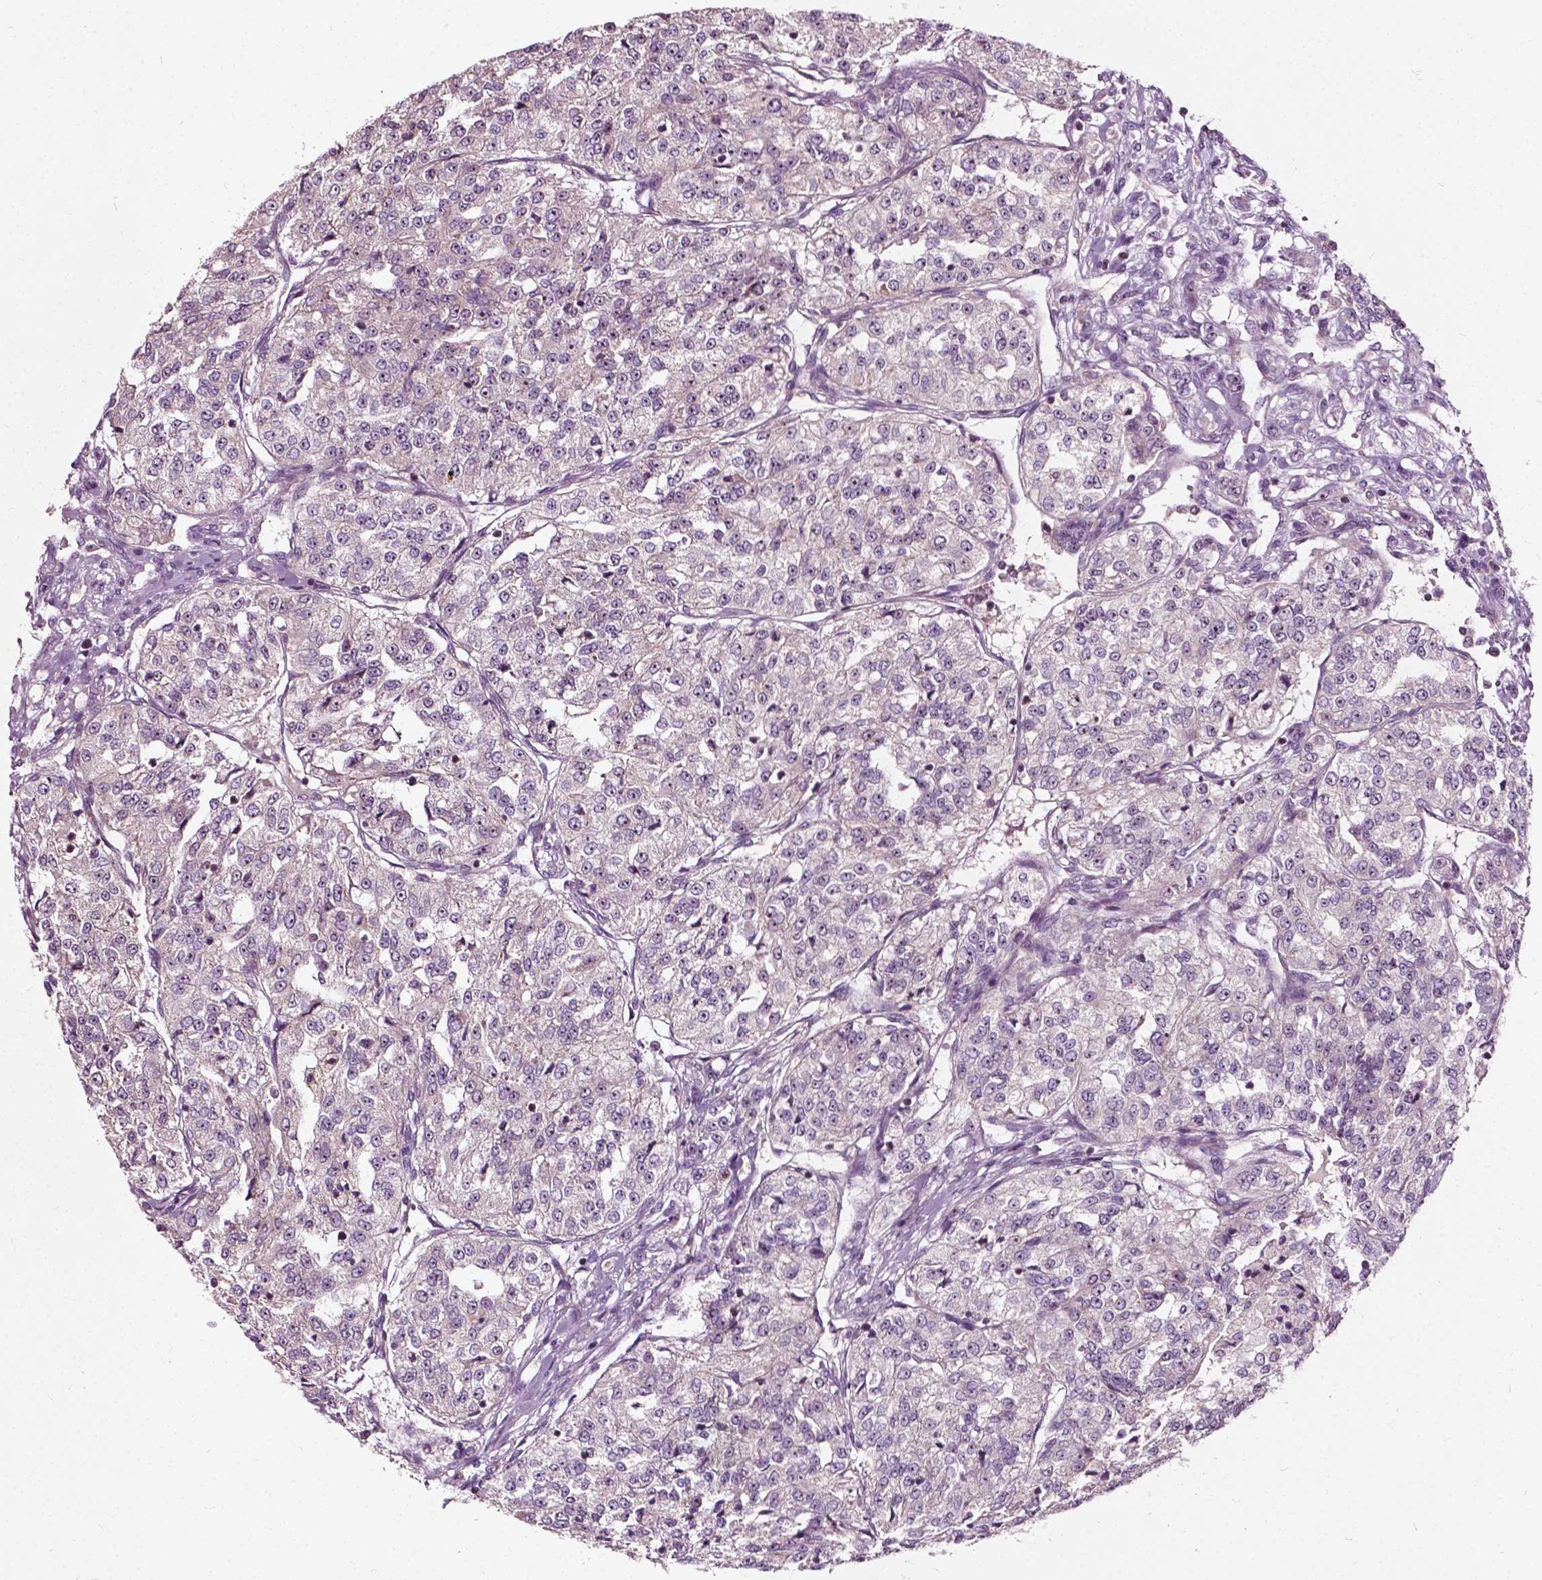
{"staining": {"intensity": "weak", "quantity": "<25%", "location": "nuclear"}, "tissue": "renal cancer", "cell_type": "Tumor cells", "image_type": "cancer", "snomed": [{"axis": "morphology", "description": "Adenocarcinoma, NOS"}, {"axis": "topography", "description": "Kidney"}], "caption": "The histopathology image exhibits no significant expression in tumor cells of renal cancer.", "gene": "ODF3L2", "patient": {"sex": "female", "age": 63}}